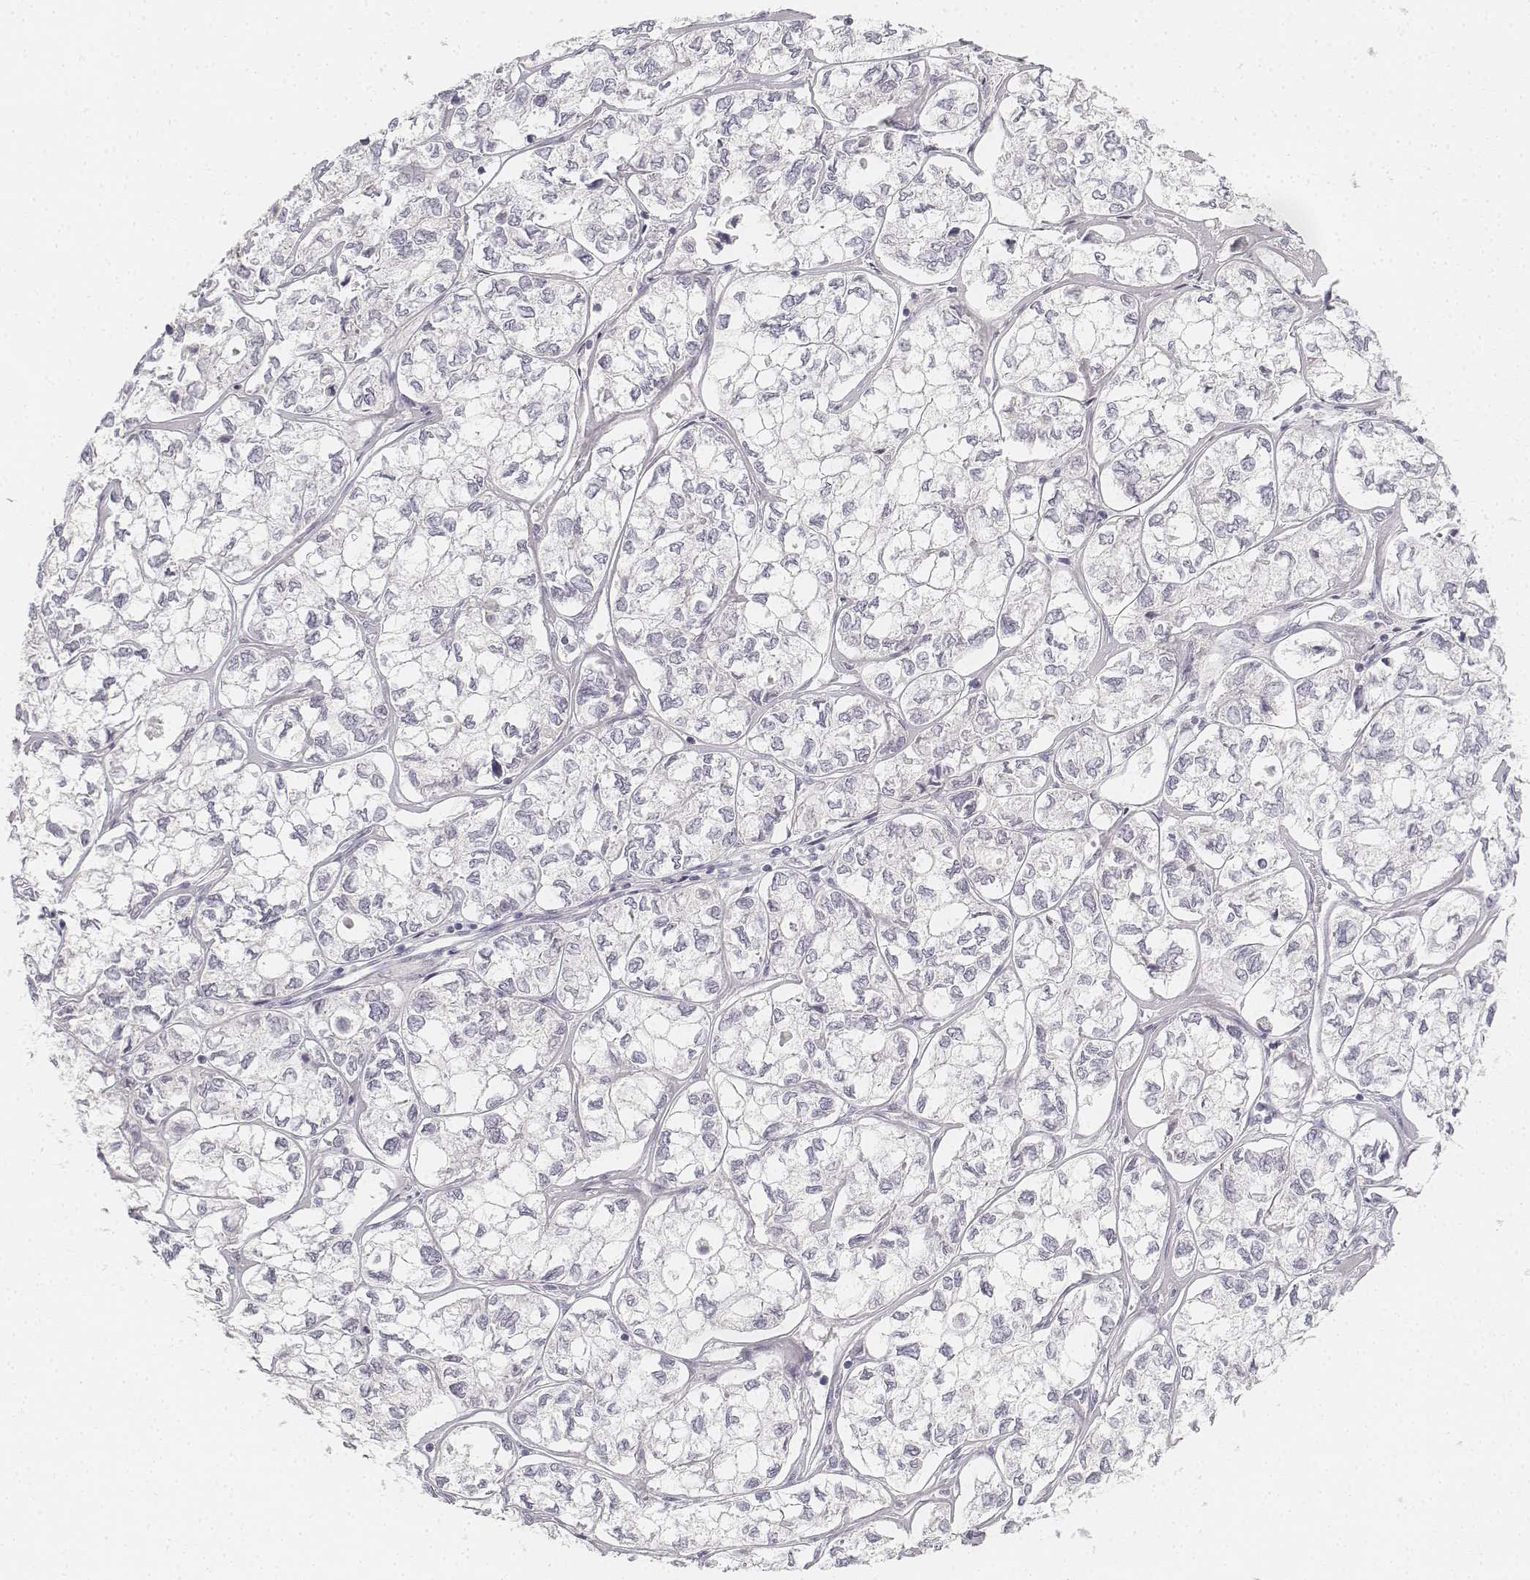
{"staining": {"intensity": "negative", "quantity": "none", "location": "none"}, "tissue": "ovarian cancer", "cell_type": "Tumor cells", "image_type": "cancer", "snomed": [{"axis": "morphology", "description": "Carcinoma, endometroid"}, {"axis": "topography", "description": "Ovary"}], "caption": "DAB immunohistochemical staining of ovarian cancer (endometroid carcinoma) demonstrates no significant expression in tumor cells.", "gene": "DSG4", "patient": {"sex": "female", "age": 64}}